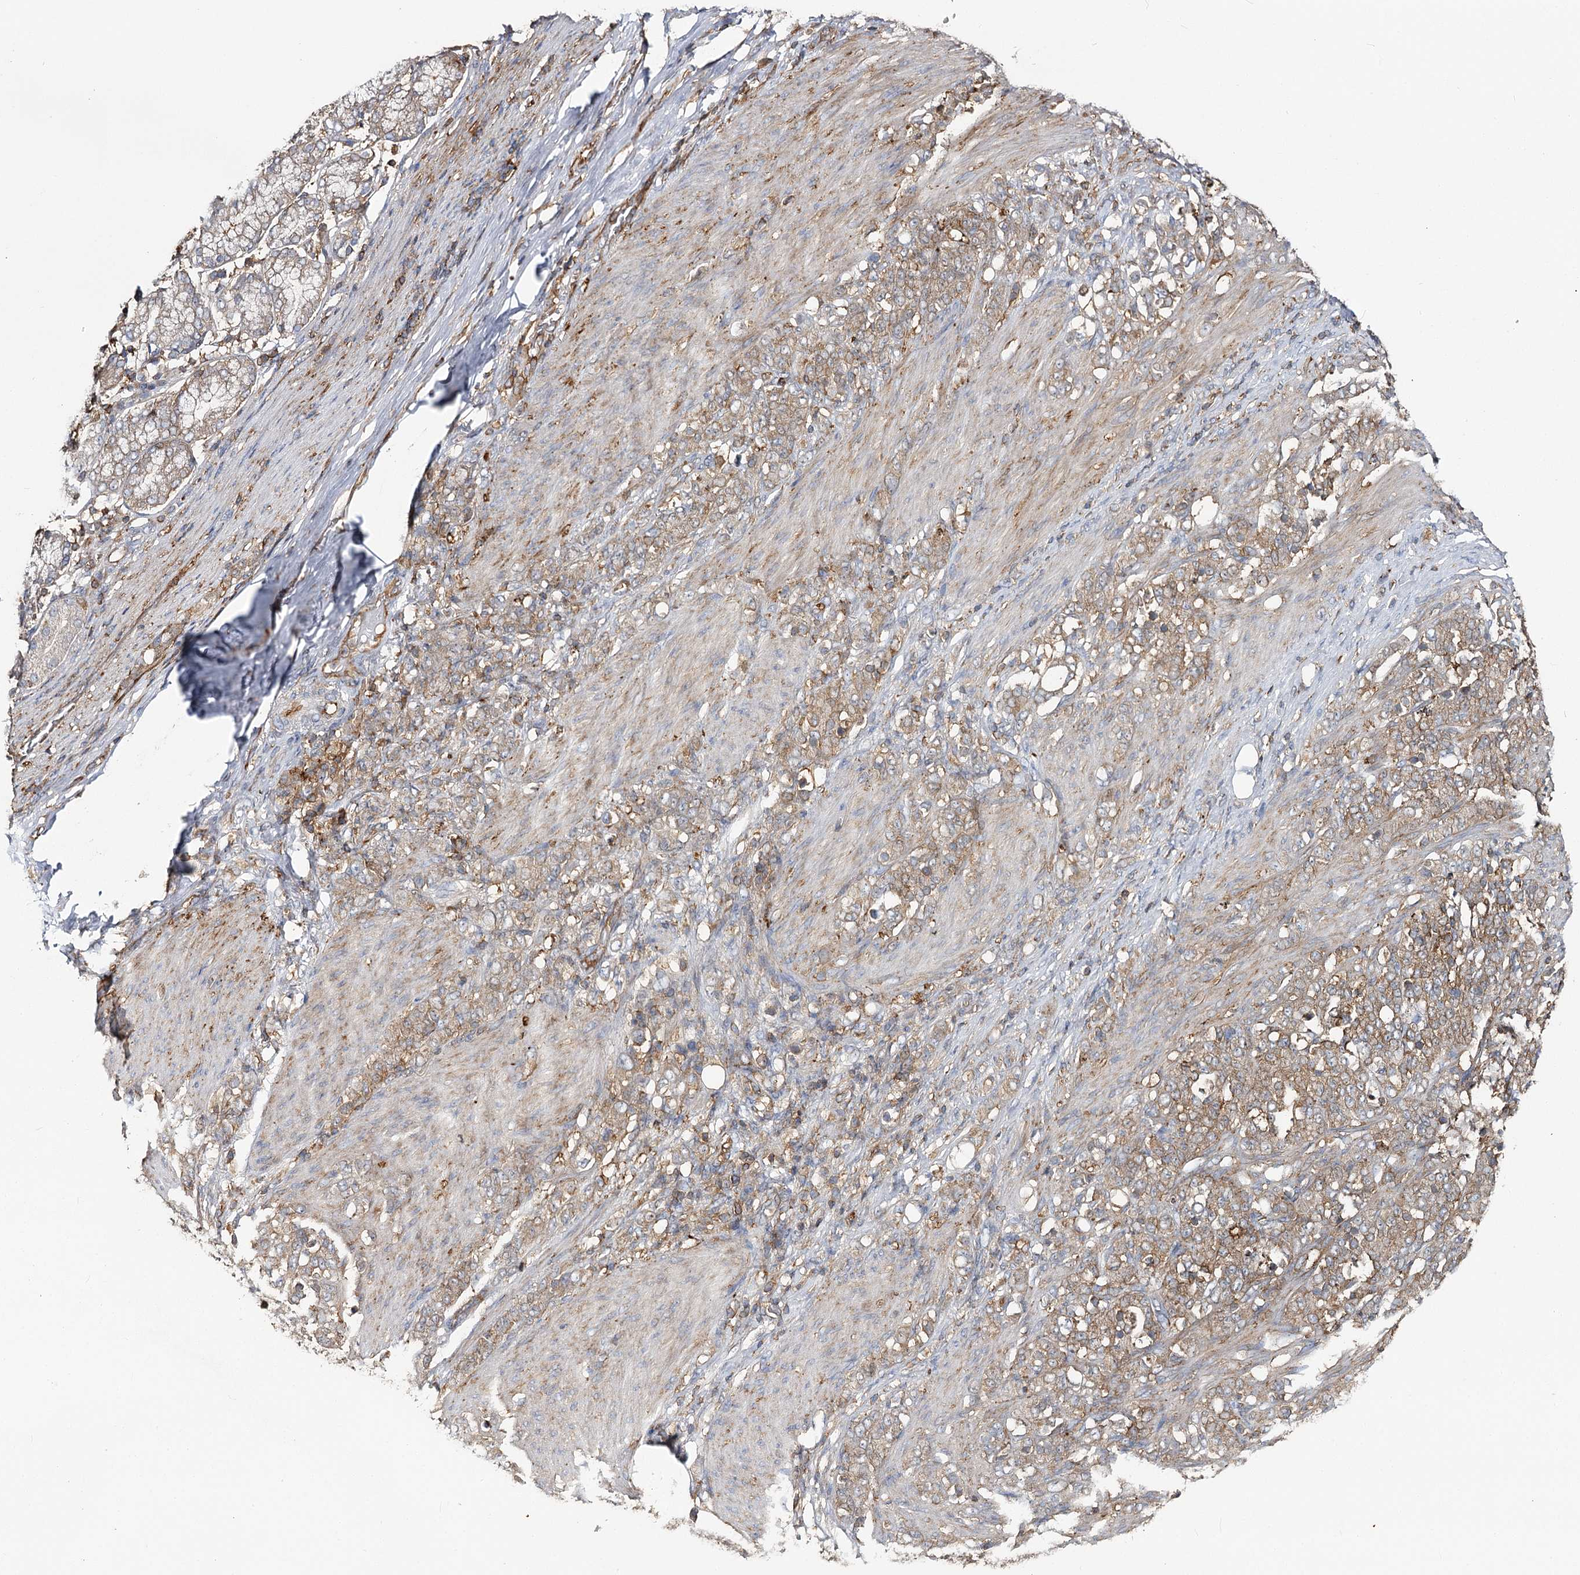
{"staining": {"intensity": "weak", "quantity": ">75%", "location": "cytoplasmic/membranous"}, "tissue": "stomach cancer", "cell_type": "Tumor cells", "image_type": "cancer", "snomed": [{"axis": "morphology", "description": "Adenocarcinoma, NOS"}, {"axis": "topography", "description": "Stomach"}], "caption": "IHC histopathology image of neoplastic tissue: human stomach cancer stained using IHC displays low levels of weak protein expression localized specifically in the cytoplasmic/membranous of tumor cells, appearing as a cytoplasmic/membranous brown color.", "gene": "SEC24B", "patient": {"sex": "female", "age": 79}}